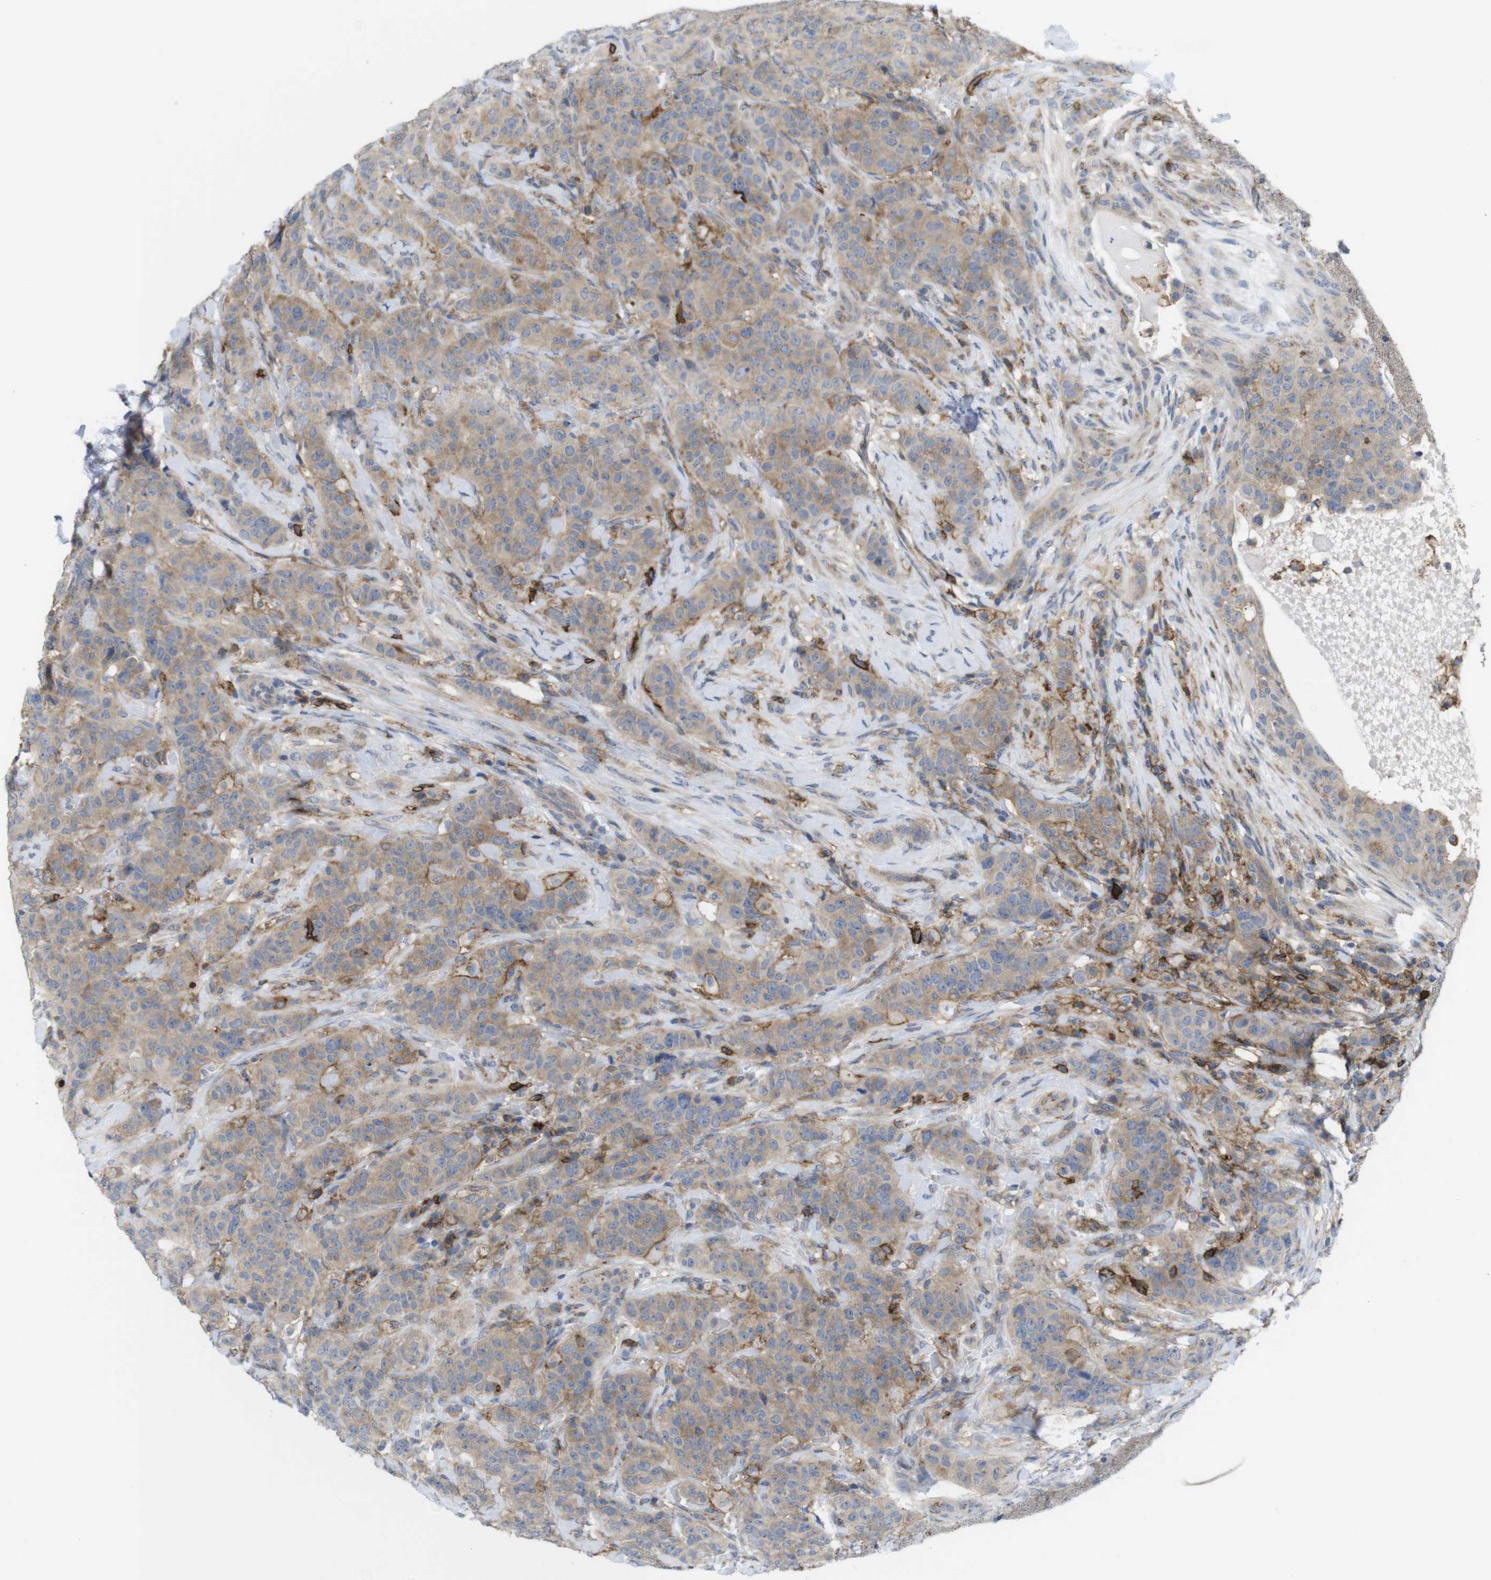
{"staining": {"intensity": "weak", "quantity": ">75%", "location": "cytoplasmic/membranous"}, "tissue": "breast cancer", "cell_type": "Tumor cells", "image_type": "cancer", "snomed": [{"axis": "morphology", "description": "Normal tissue, NOS"}, {"axis": "morphology", "description": "Duct carcinoma"}, {"axis": "topography", "description": "Breast"}], "caption": "A low amount of weak cytoplasmic/membranous staining is present in approximately >75% of tumor cells in infiltrating ductal carcinoma (breast) tissue.", "gene": "CCR6", "patient": {"sex": "female", "age": 40}}